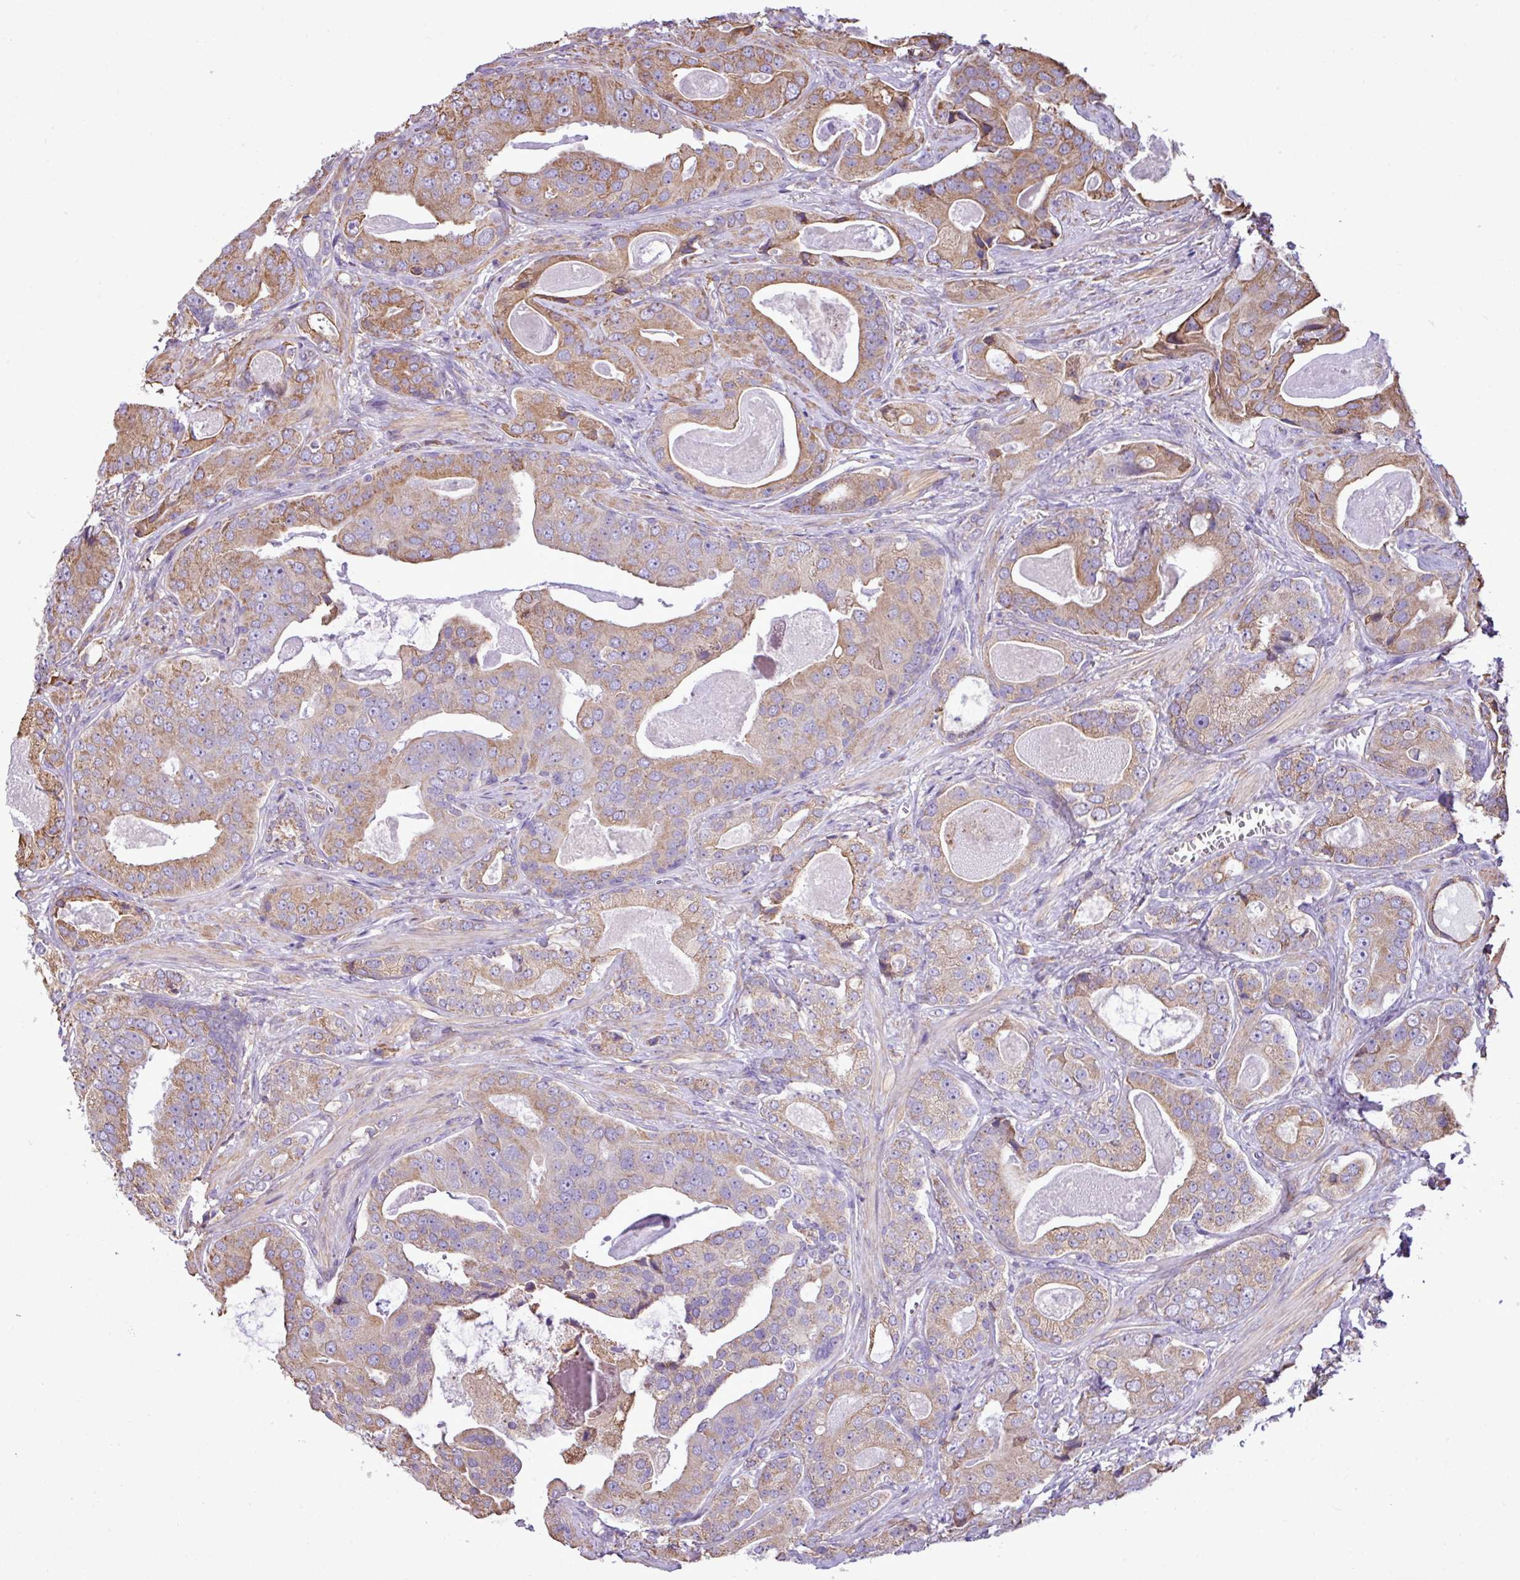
{"staining": {"intensity": "moderate", "quantity": "25%-75%", "location": "cytoplasmic/membranous"}, "tissue": "prostate cancer", "cell_type": "Tumor cells", "image_type": "cancer", "snomed": [{"axis": "morphology", "description": "Adenocarcinoma, High grade"}, {"axis": "topography", "description": "Prostate"}], "caption": "Immunohistochemical staining of prostate adenocarcinoma (high-grade) shows moderate cytoplasmic/membranous protein expression in about 25%-75% of tumor cells.", "gene": "ZSCAN5A", "patient": {"sex": "male", "age": 71}}